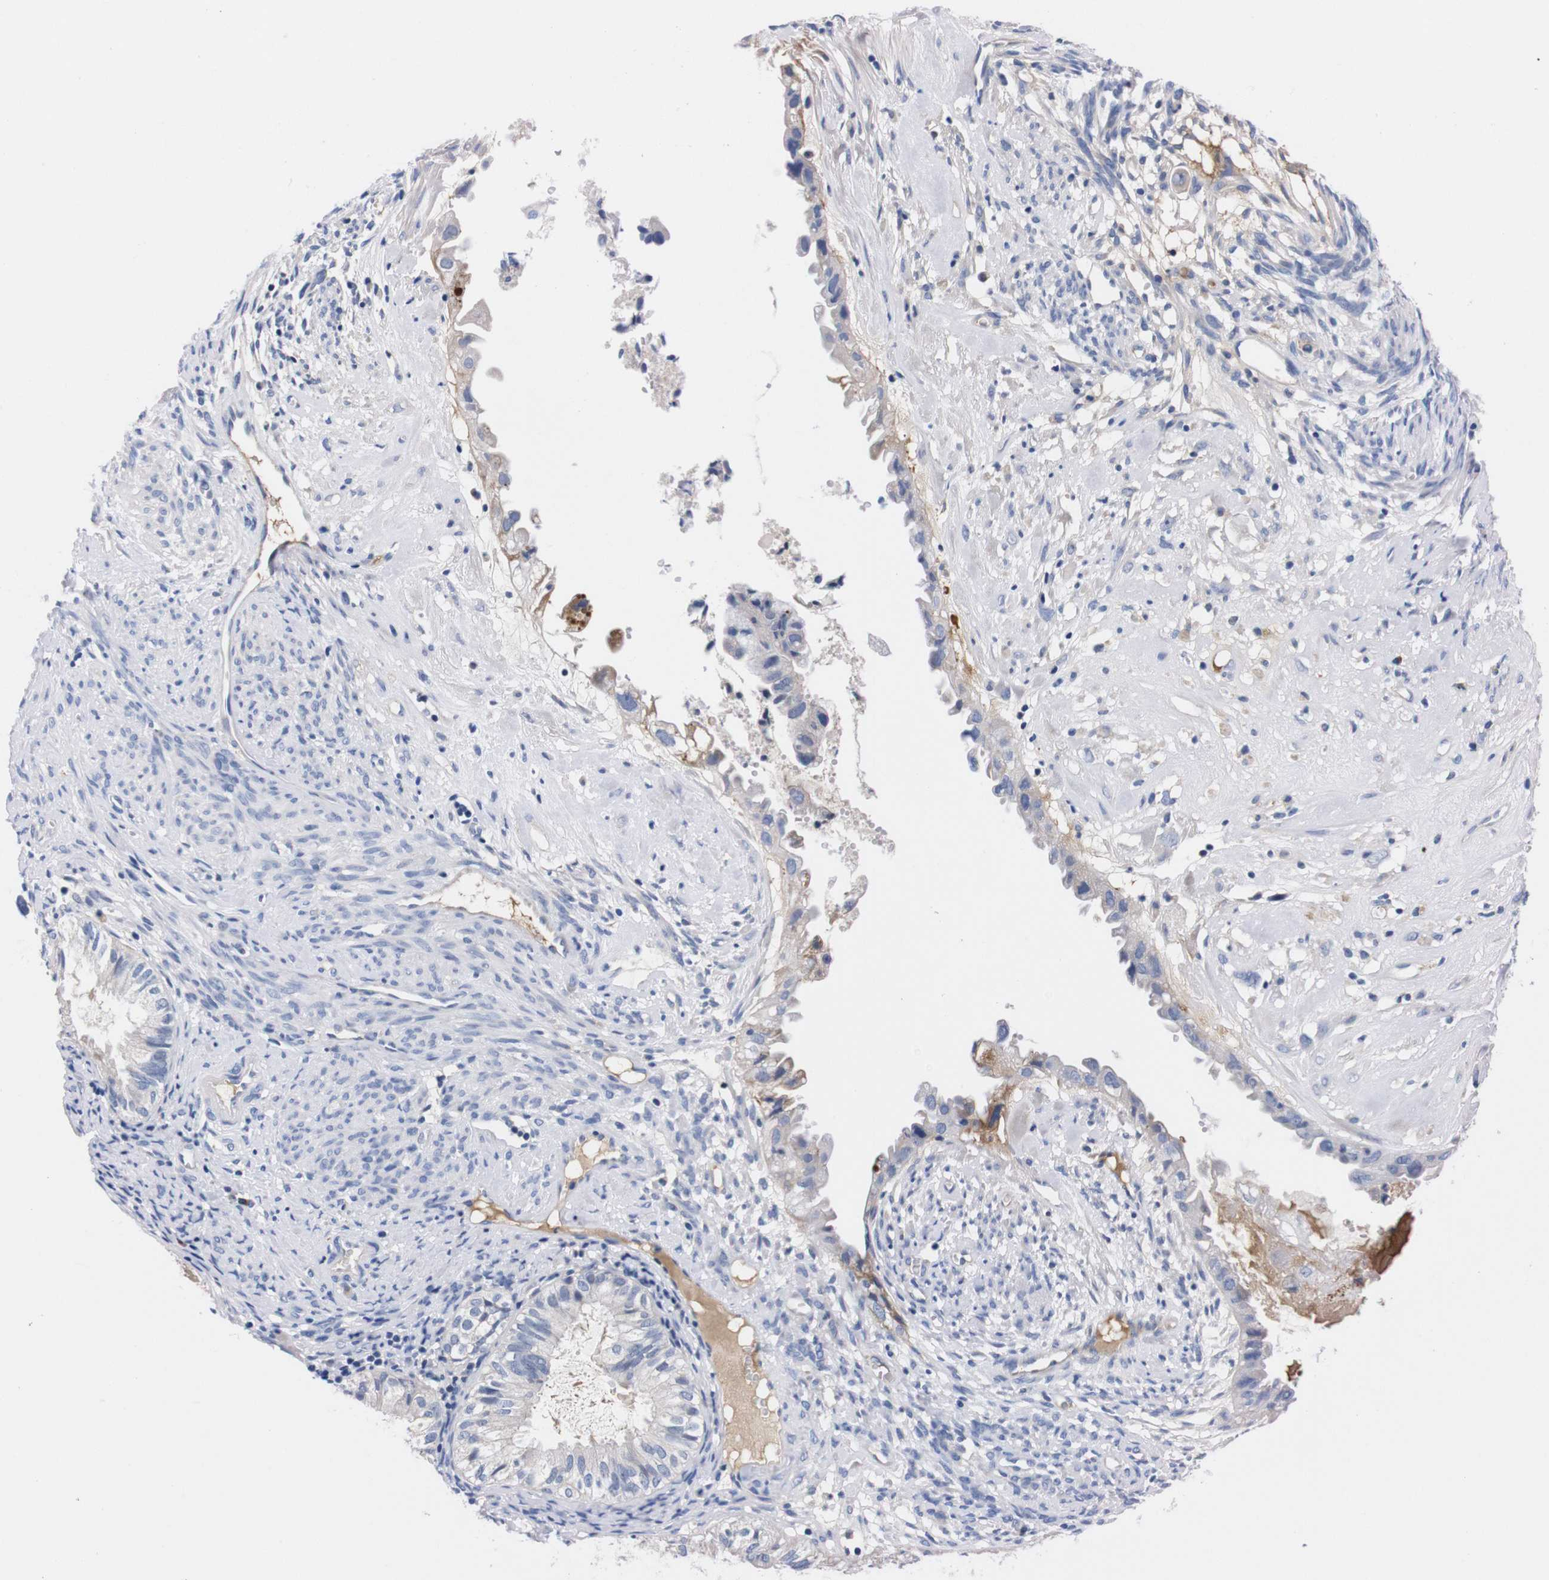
{"staining": {"intensity": "weak", "quantity": "<25%", "location": "cytoplasmic/membranous"}, "tissue": "cervical cancer", "cell_type": "Tumor cells", "image_type": "cancer", "snomed": [{"axis": "morphology", "description": "Normal tissue, NOS"}, {"axis": "morphology", "description": "Adenocarcinoma, NOS"}, {"axis": "topography", "description": "Cervix"}, {"axis": "topography", "description": "Endometrium"}], "caption": "High magnification brightfield microscopy of adenocarcinoma (cervical) stained with DAB (brown) and counterstained with hematoxylin (blue): tumor cells show no significant staining.", "gene": "FAM210A", "patient": {"sex": "female", "age": 86}}